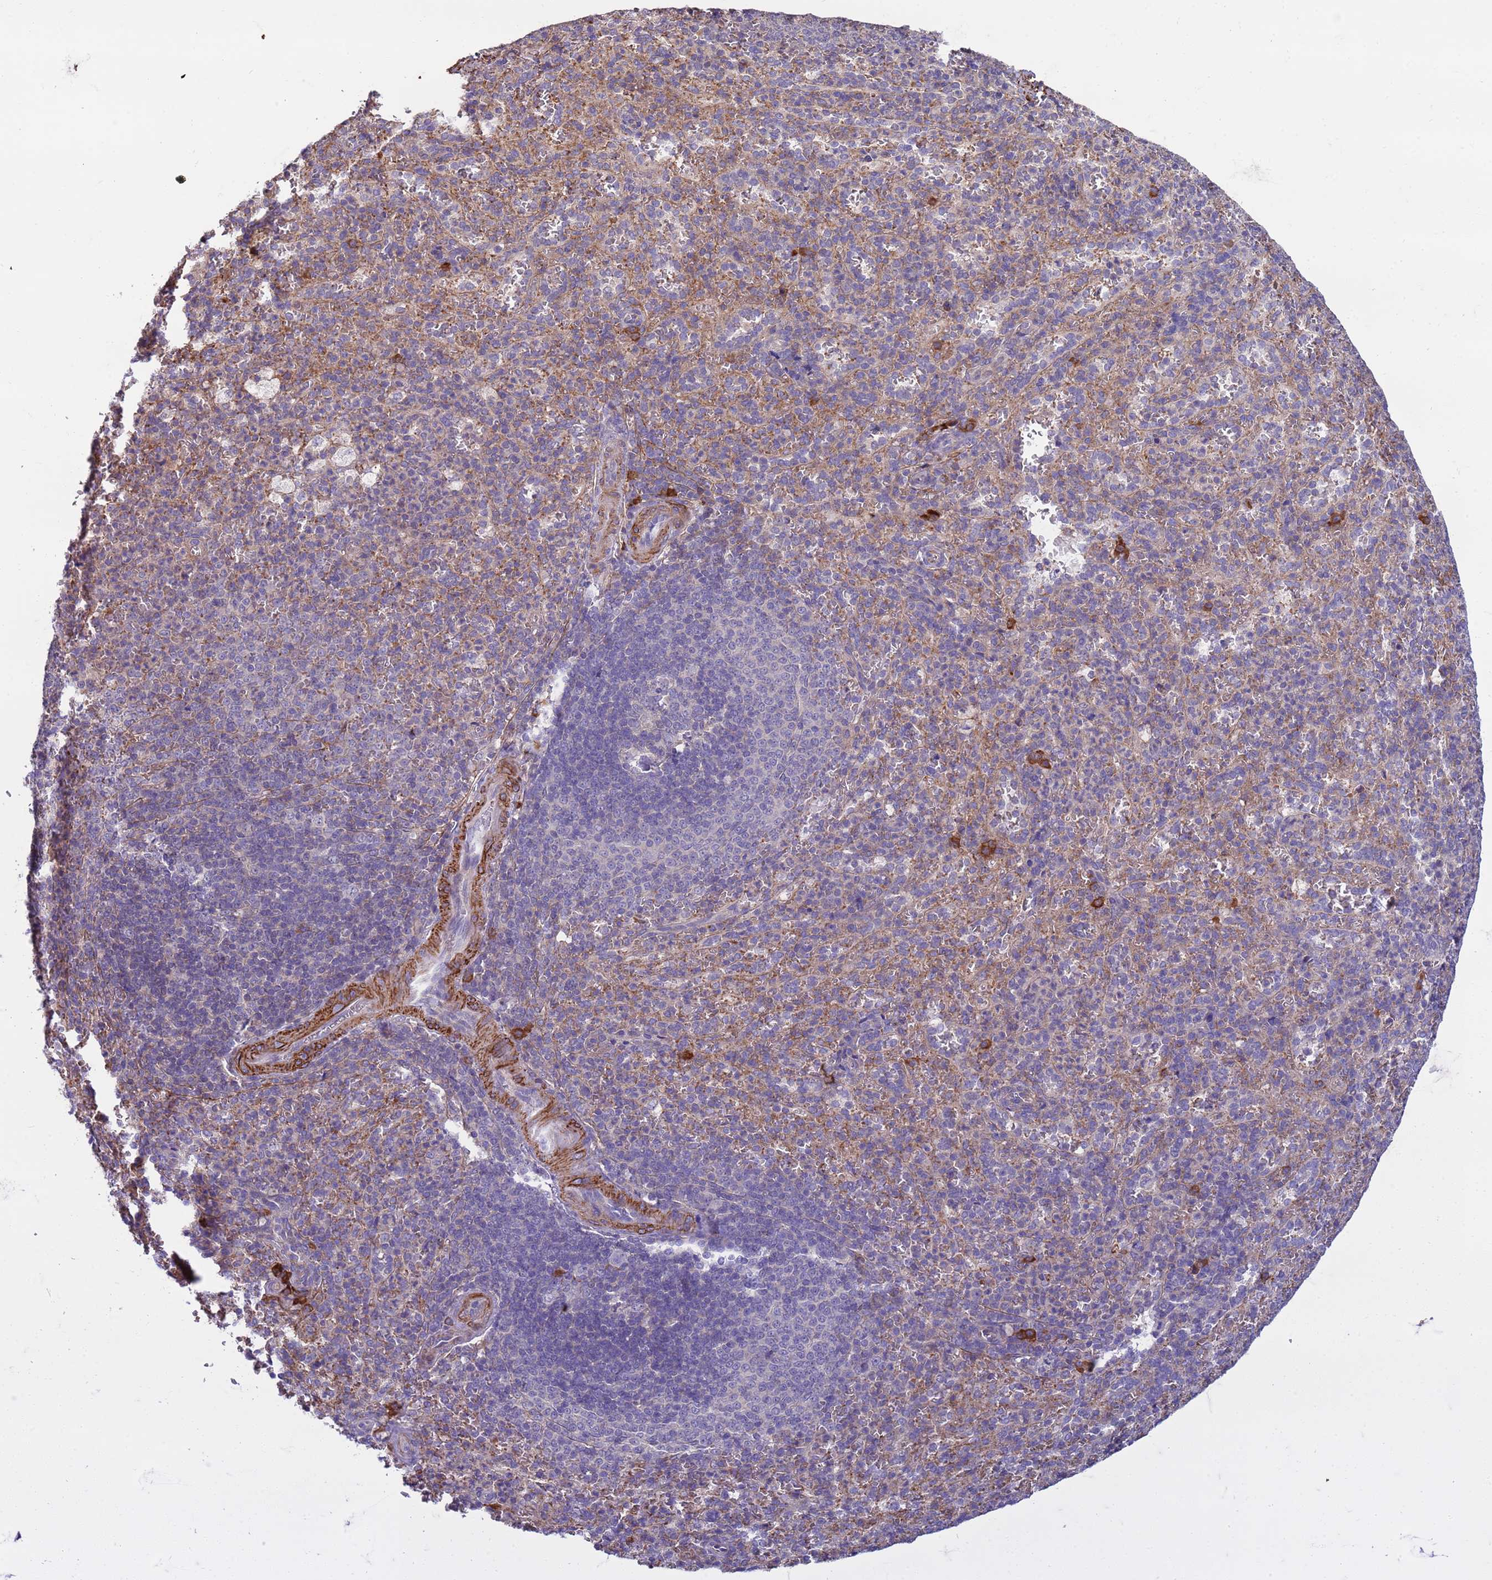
{"staining": {"intensity": "moderate", "quantity": "<25%", "location": "cytoplasmic/membranous"}, "tissue": "spleen", "cell_type": "Cells in red pulp", "image_type": "normal", "snomed": [{"axis": "morphology", "description": "Normal tissue, NOS"}, {"axis": "topography", "description": "Spleen"}], "caption": "Protein expression analysis of benign human spleen reveals moderate cytoplasmic/membranous positivity in approximately <25% of cells in red pulp.", "gene": "GEN1", "patient": {"sex": "female", "age": 21}}